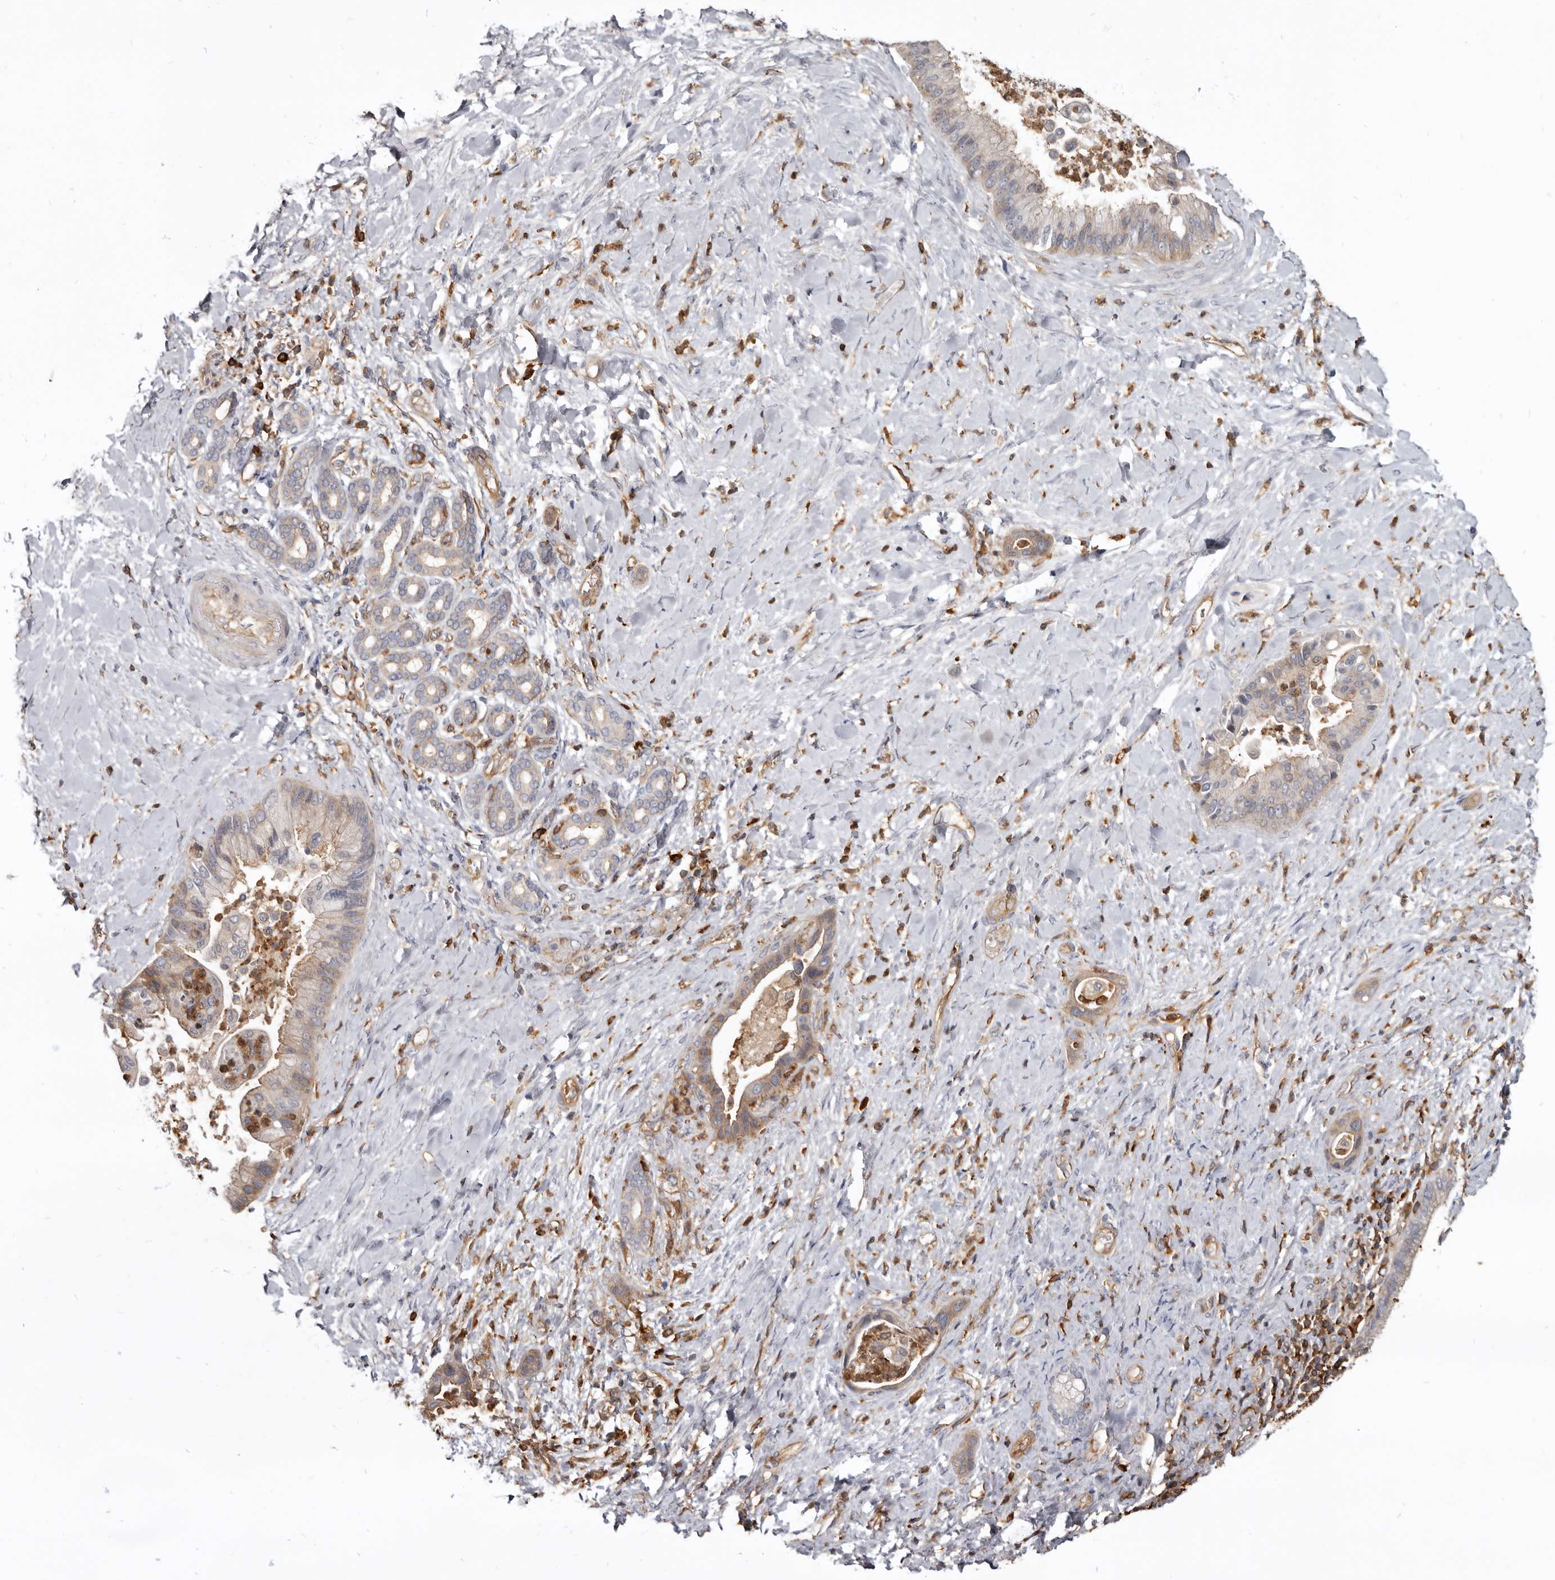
{"staining": {"intensity": "weak", "quantity": "25%-75%", "location": "cytoplasmic/membranous"}, "tissue": "liver cancer", "cell_type": "Tumor cells", "image_type": "cancer", "snomed": [{"axis": "morphology", "description": "Cholangiocarcinoma"}, {"axis": "topography", "description": "Liver"}], "caption": "This micrograph shows IHC staining of liver cholangiocarcinoma, with low weak cytoplasmic/membranous staining in about 25%-75% of tumor cells.", "gene": "CBL", "patient": {"sex": "female", "age": 54}}